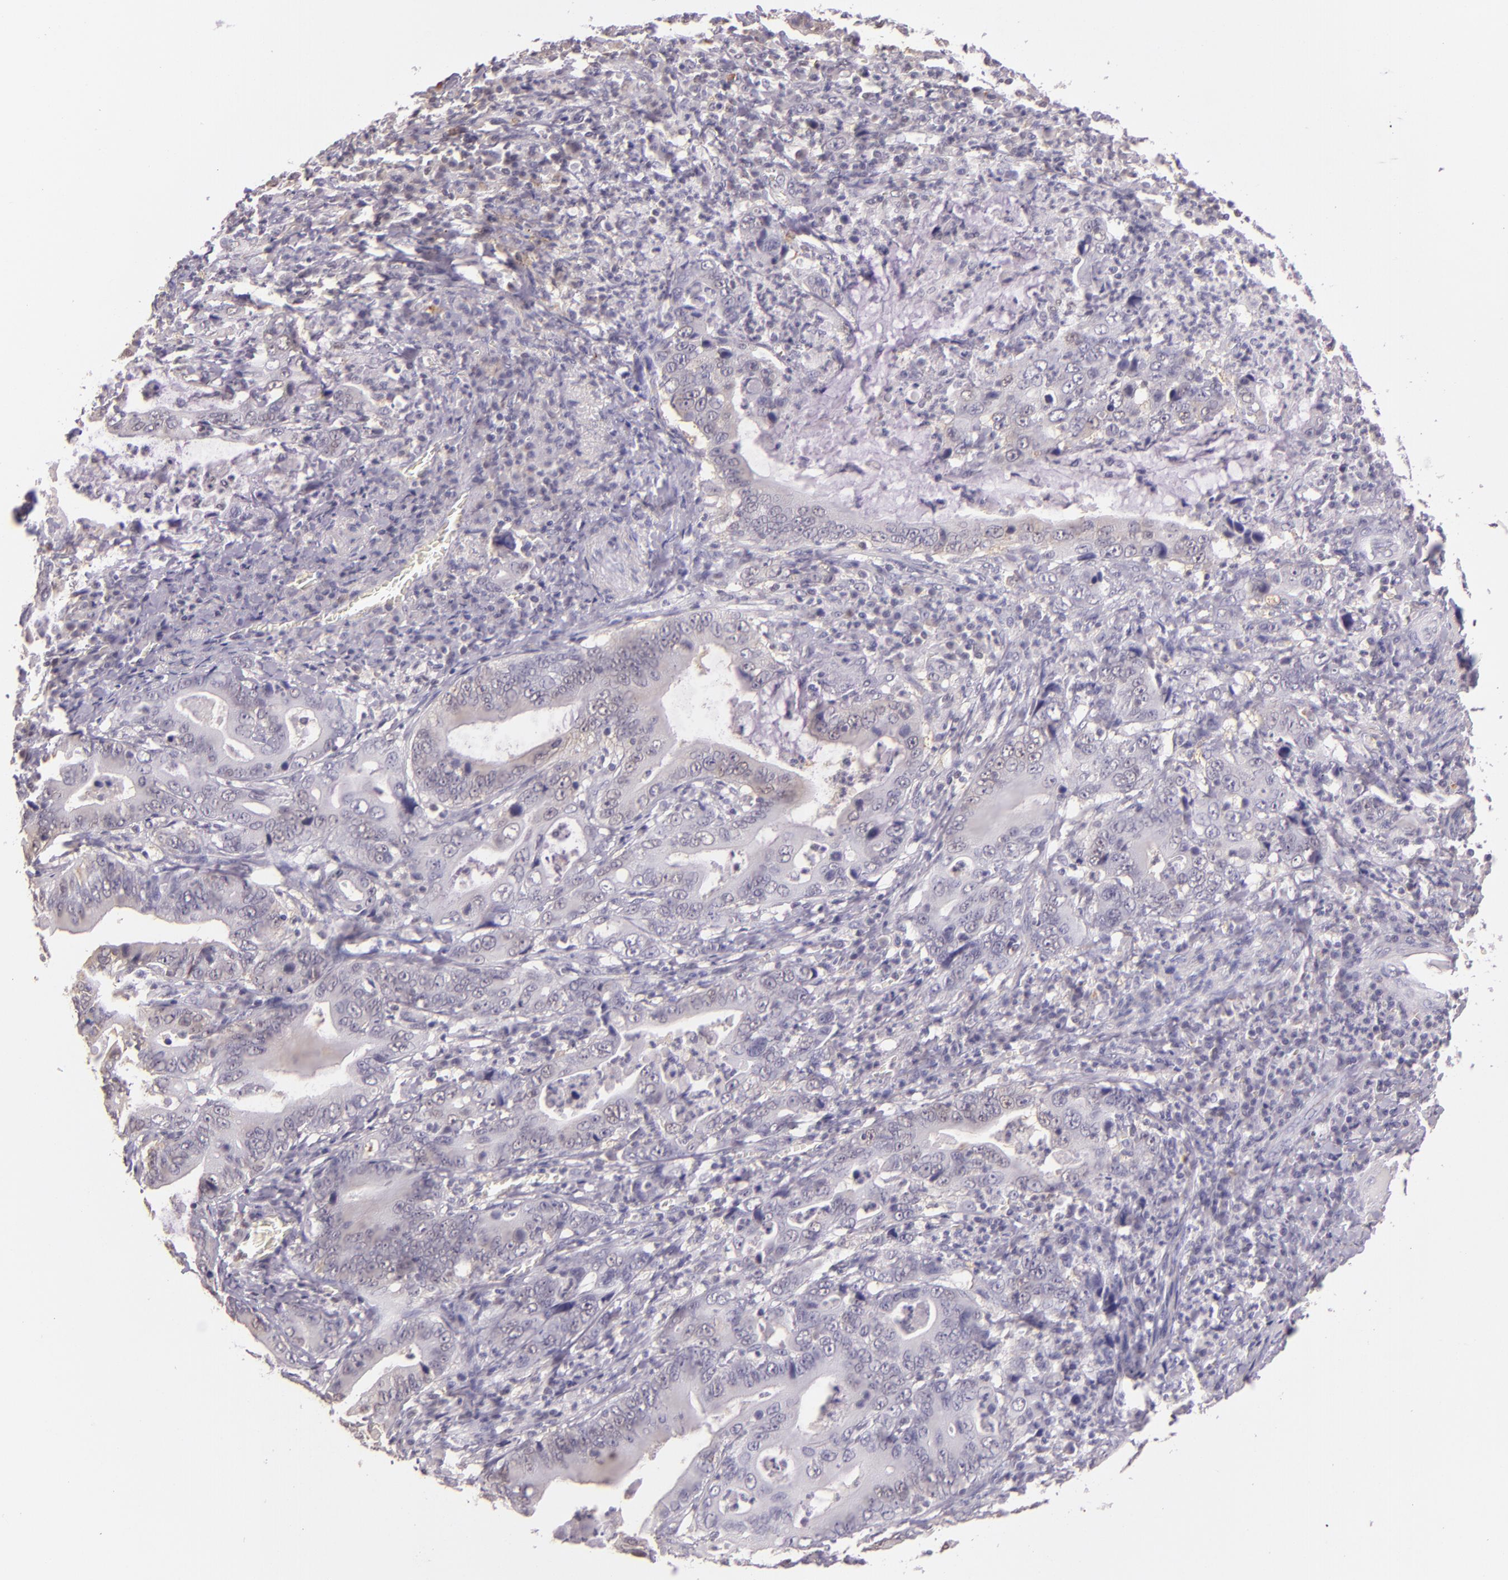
{"staining": {"intensity": "negative", "quantity": "none", "location": "none"}, "tissue": "stomach cancer", "cell_type": "Tumor cells", "image_type": "cancer", "snomed": [{"axis": "morphology", "description": "Adenocarcinoma, NOS"}, {"axis": "topography", "description": "Stomach, upper"}], "caption": "This is an immunohistochemistry photomicrograph of stomach adenocarcinoma. There is no positivity in tumor cells.", "gene": "HSPA8", "patient": {"sex": "male", "age": 63}}